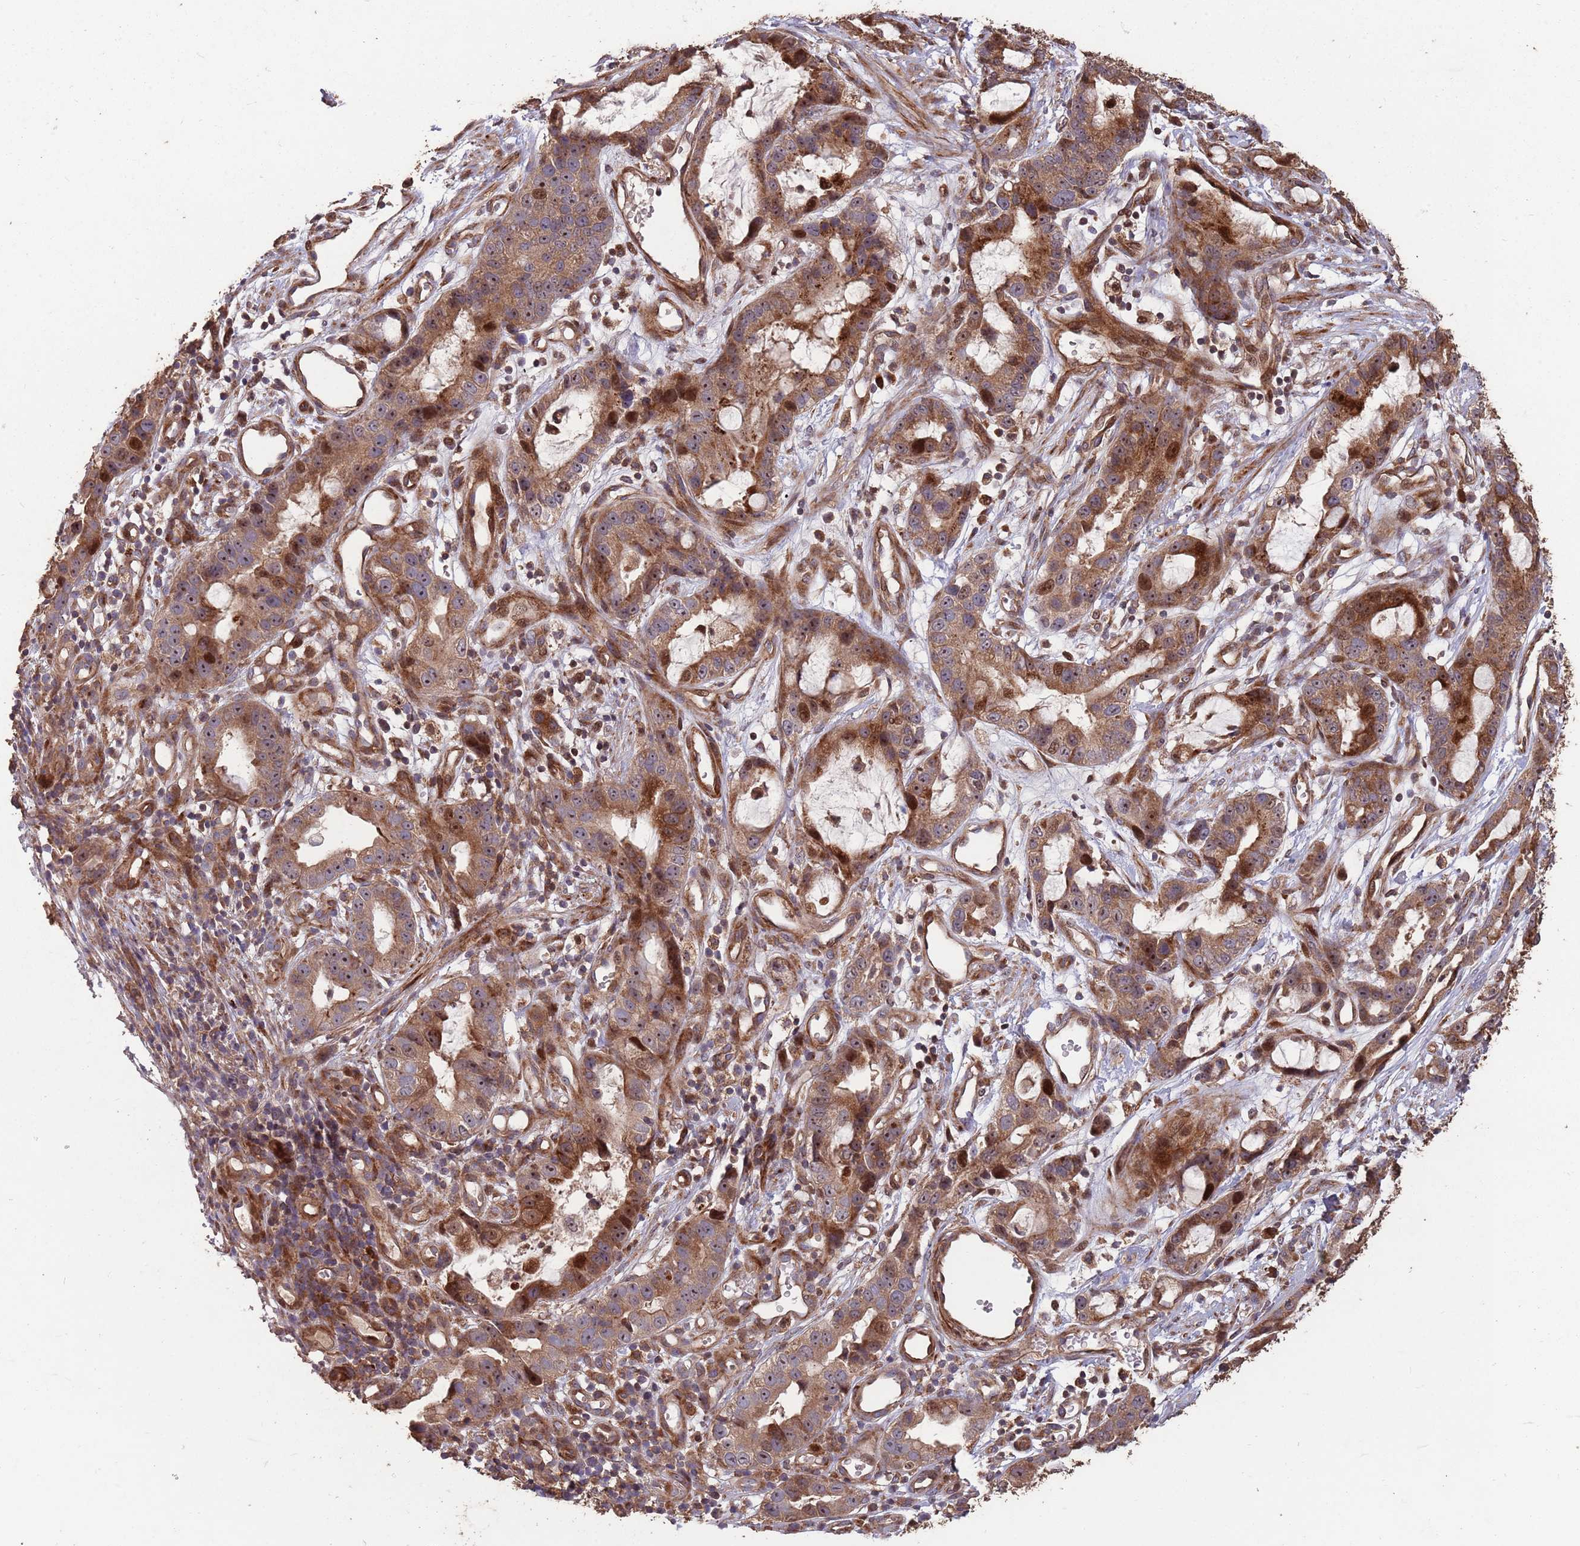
{"staining": {"intensity": "moderate", "quantity": ">75%", "location": "cytoplasmic/membranous,nuclear"}, "tissue": "stomach cancer", "cell_type": "Tumor cells", "image_type": "cancer", "snomed": [{"axis": "morphology", "description": "Adenocarcinoma, NOS"}, {"axis": "topography", "description": "Stomach"}], "caption": "The image demonstrates staining of stomach cancer (adenocarcinoma), revealing moderate cytoplasmic/membranous and nuclear protein positivity (brown color) within tumor cells. The protein of interest is stained brown, and the nuclei are stained in blue (DAB (3,3'-diaminobenzidine) IHC with brightfield microscopy, high magnification).", "gene": "ZNF428", "patient": {"sex": "male", "age": 55}}